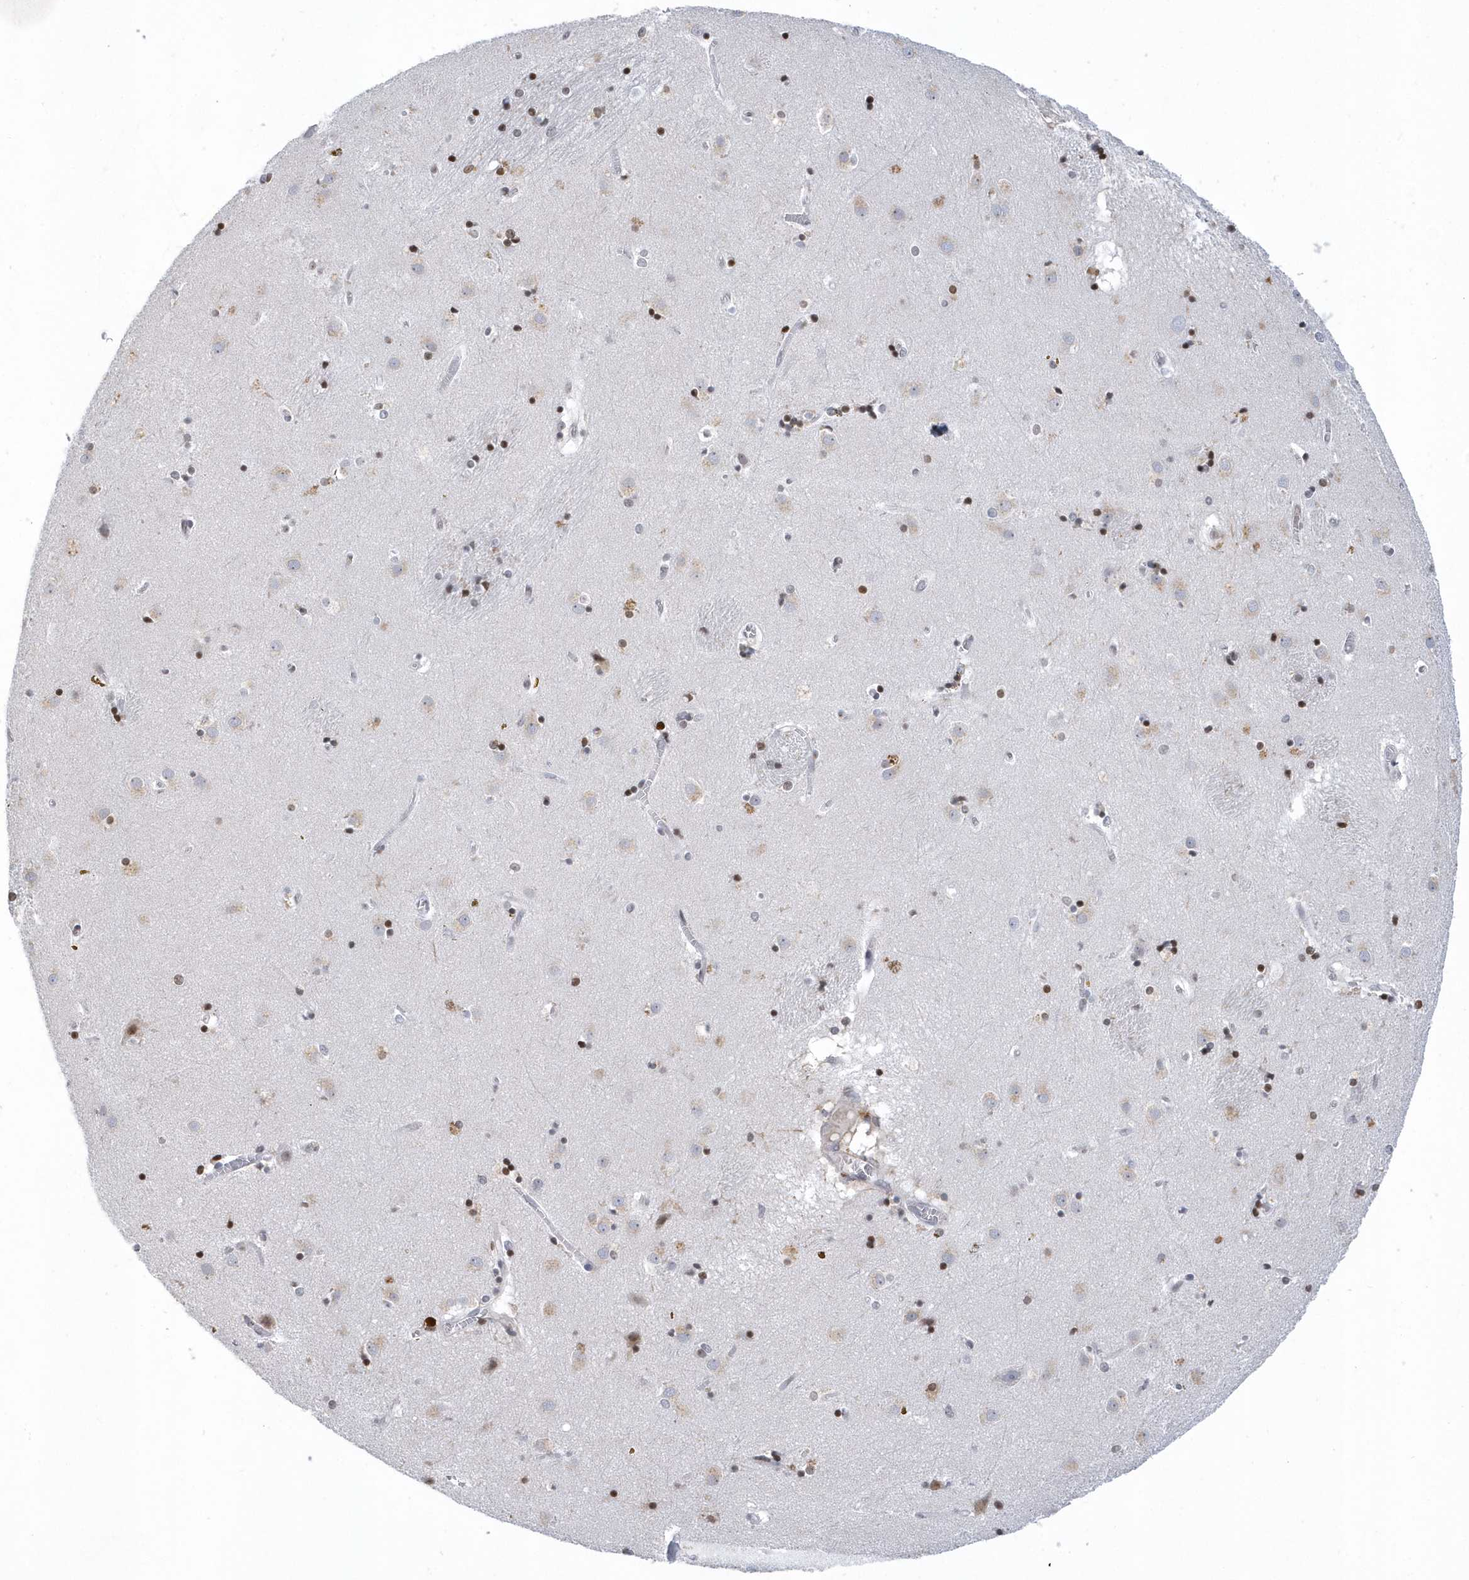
{"staining": {"intensity": "moderate", "quantity": "<25%", "location": "cytoplasmic/membranous,nuclear"}, "tissue": "caudate", "cell_type": "Glial cells", "image_type": "normal", "snomed": [{"axis": "morphology", "description": "Normal tissue, NOS"}, {"axis": "topography", "description": "Lateral ventricle wall"}], "caption": "Moderate cytoplasmic/membranous,nuclear staining is seen in about <25% of glial cells in benign caudate.", "gene": "VWA5B2", "patient": {"sex": "male", "age": 70}}